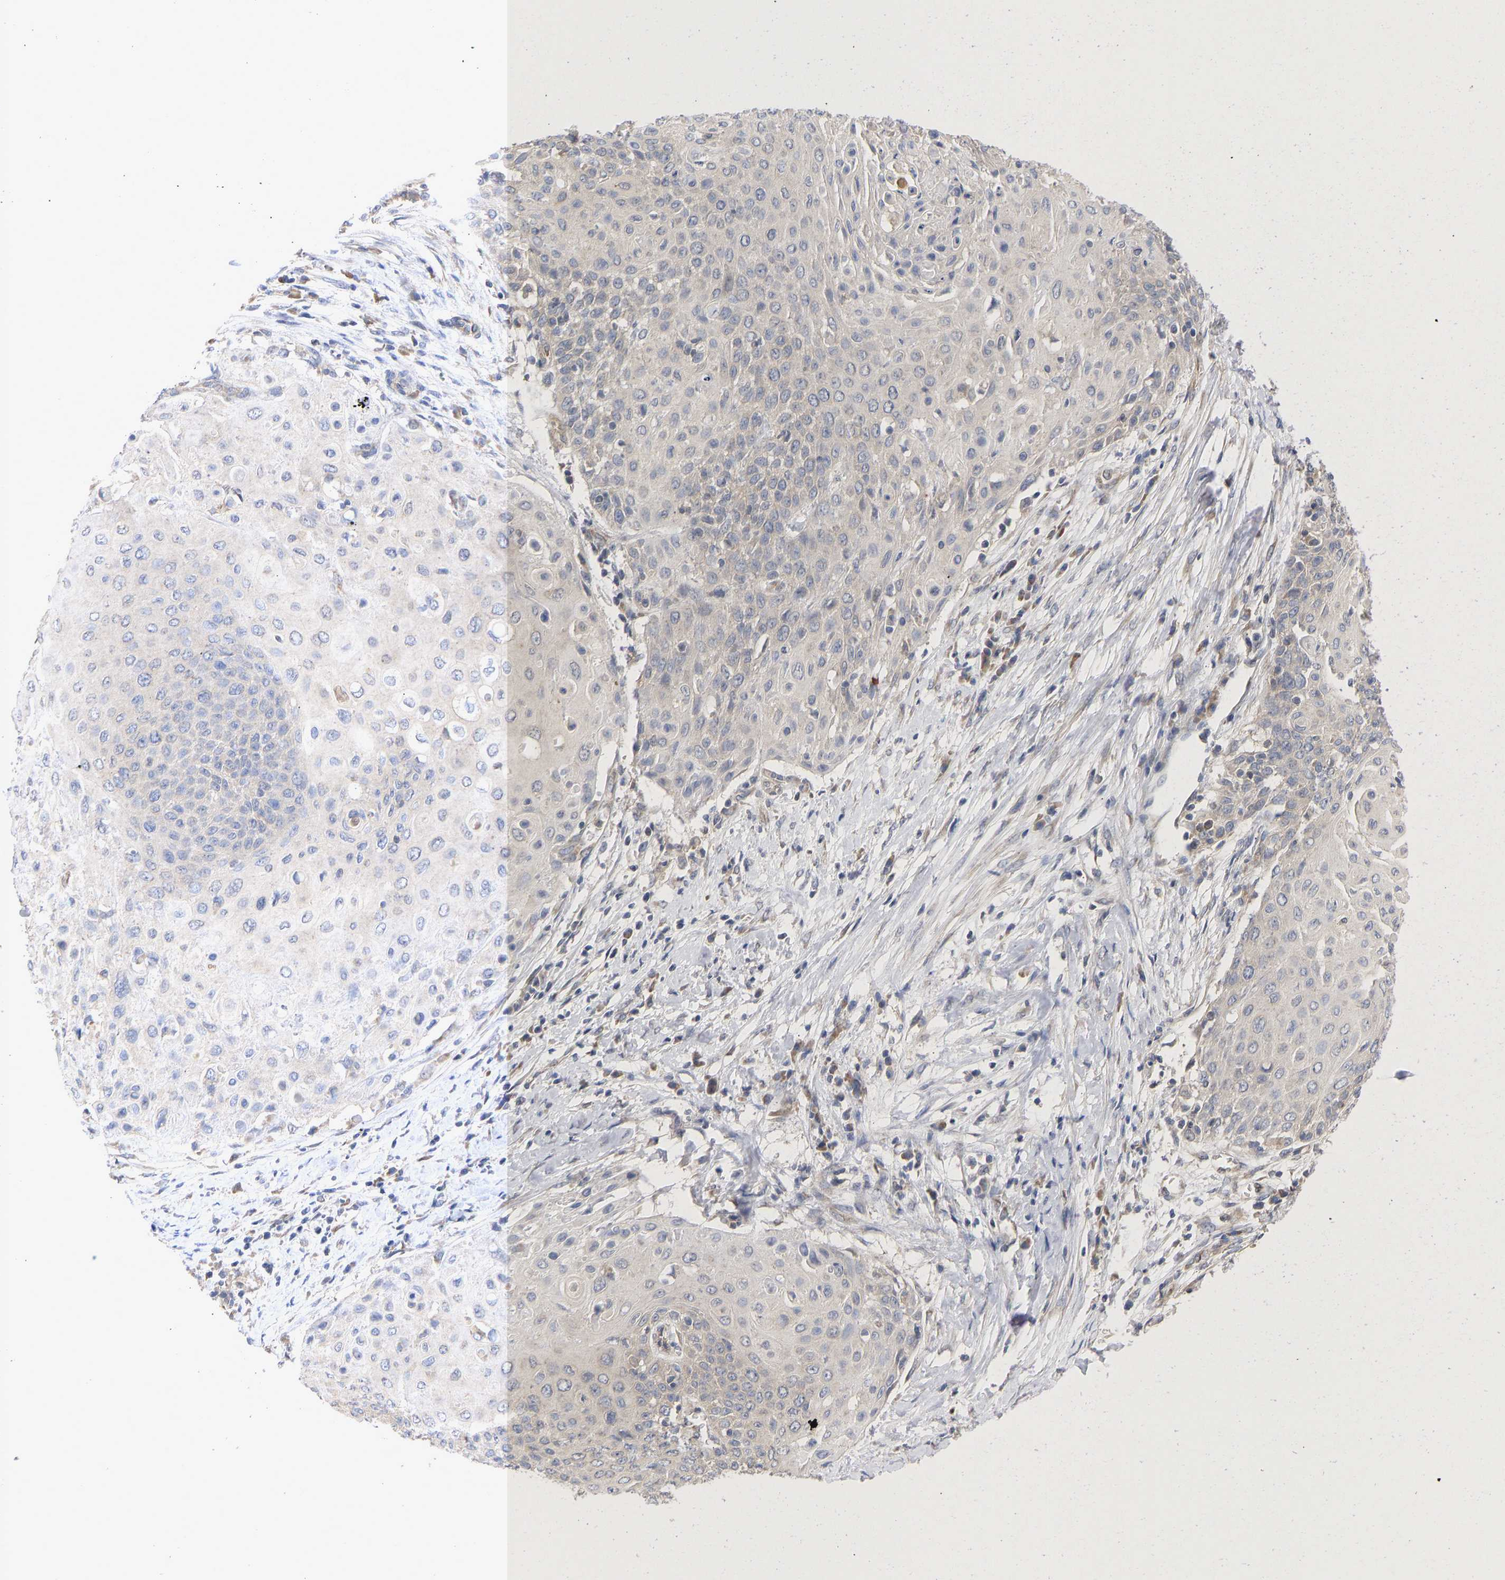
{"staining": {"intensity": "weak", "quantity": "<25%", "location": "cytoplasmic/membranous"}, "tissue": "cervical cancer", "cell_type": "Tumor cells", "image_type": "cancer", "snomed": [{"axis": "morphology", "description": "Squamous cell carcinoma, NOS"}, {"axis": "topography", "description": "Cervix"}], "caption": "The histopathology image reveals no significant staining in tumor cells of cervical cancer (squamous cell carcinoma). Brightfield microscopy of immunohistochemistry stained with DAB (3,3'-diaminobenzidine) (brown) and hematoxylin (blue), captured at high magnification.", "gene": "MAP2K3", "patient": {"sex": "female", "age": 39}}